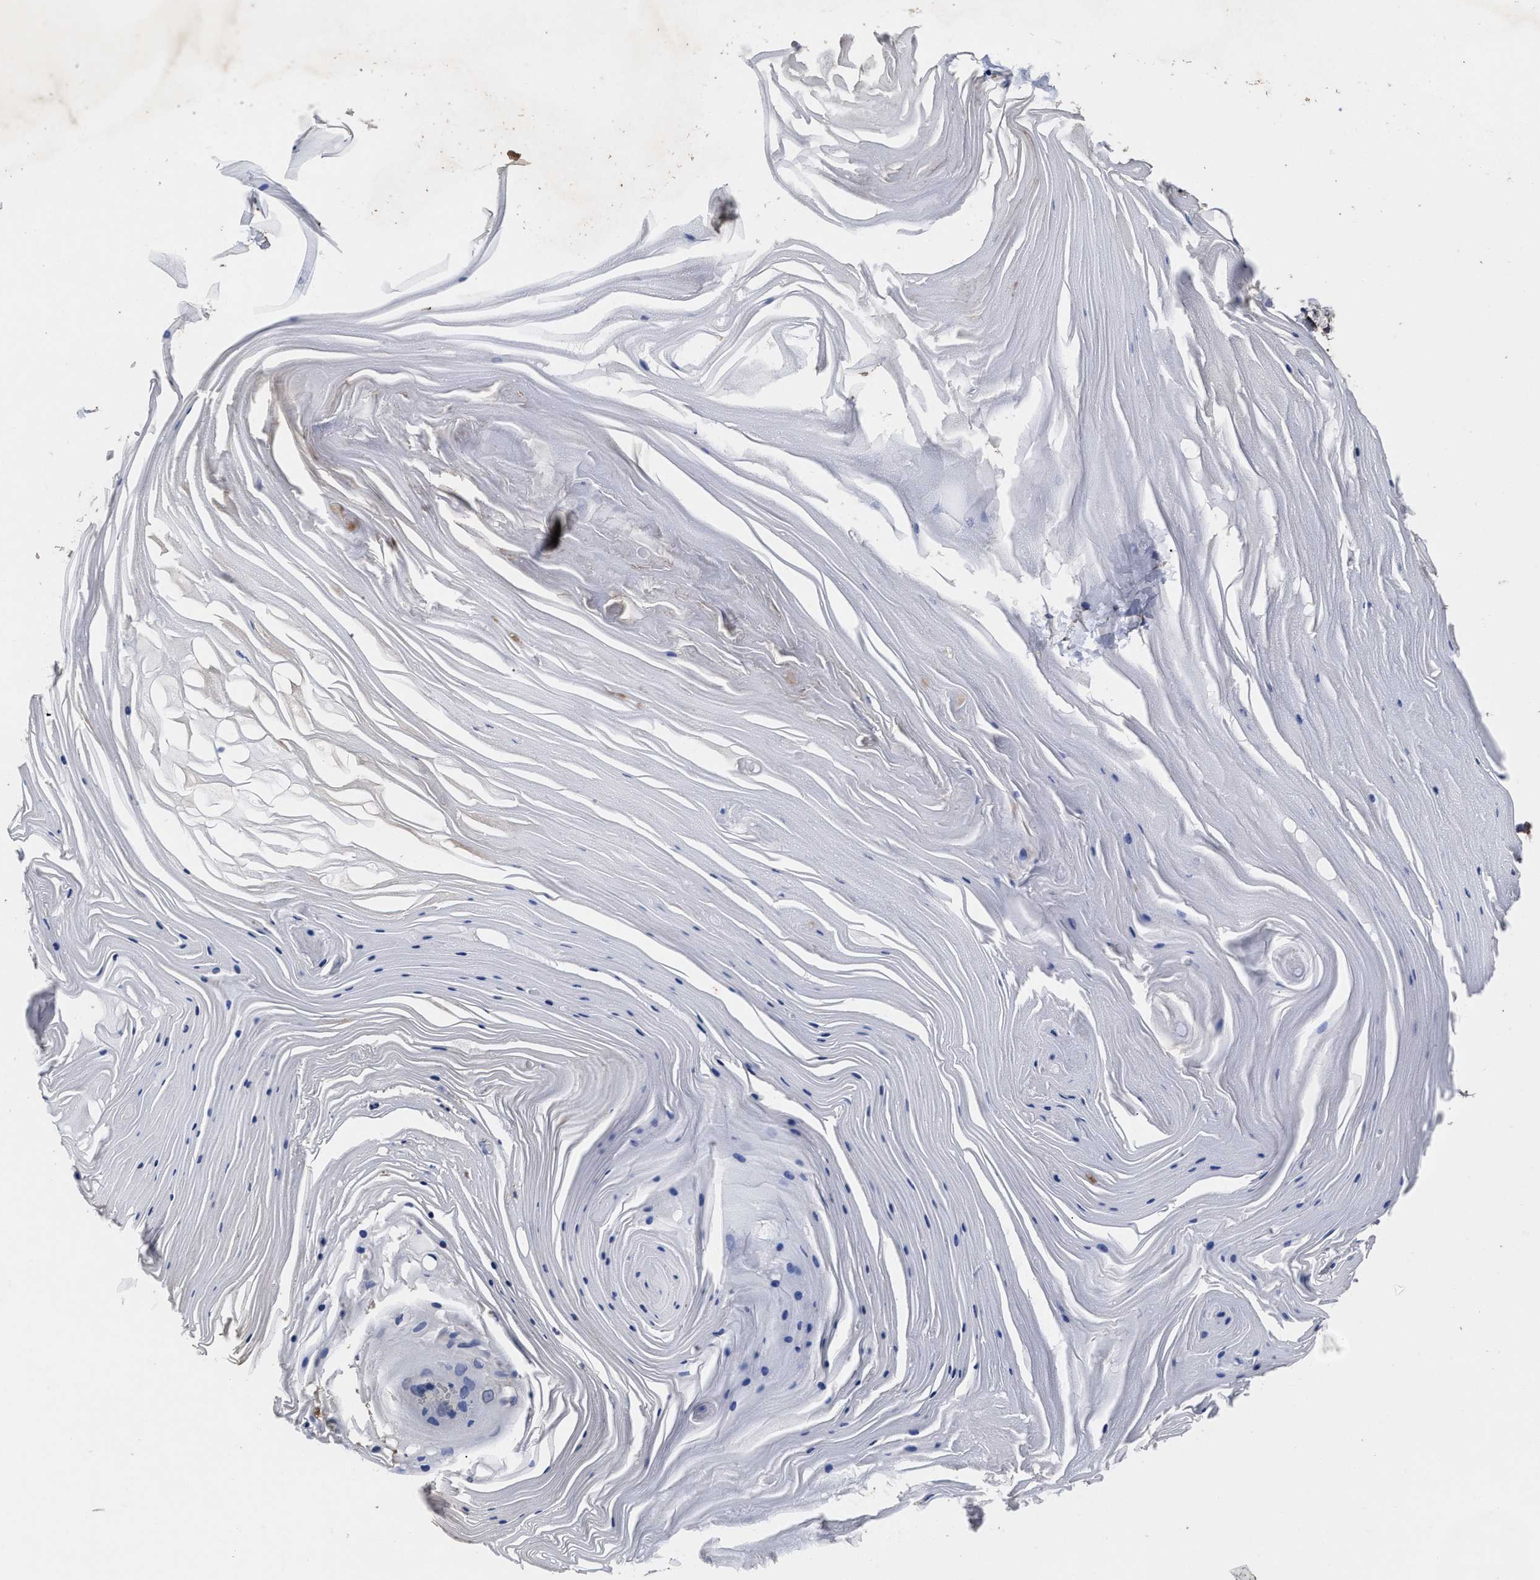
{"staining": {"intensity": "weak", "quantity": "<25%", "location": "cytoplasmic/membranous"}, "tissue": "skin cancer", "cell_type": "Tumor cells", "image_type": "cancer", "snomed": [{"axis": "morphology", "description": "Squamous cell carcinoma, NOS"}, {"axis": "topography", "description": "Skin"}], "caption": "Human skin cancer (squamous cell carcinoma) stained for a protein using immunohistochemistry (IHC) shows no staining in tumor cells.", "gene": "AVEN", "patient": {"sex": "male", "age": 74}}